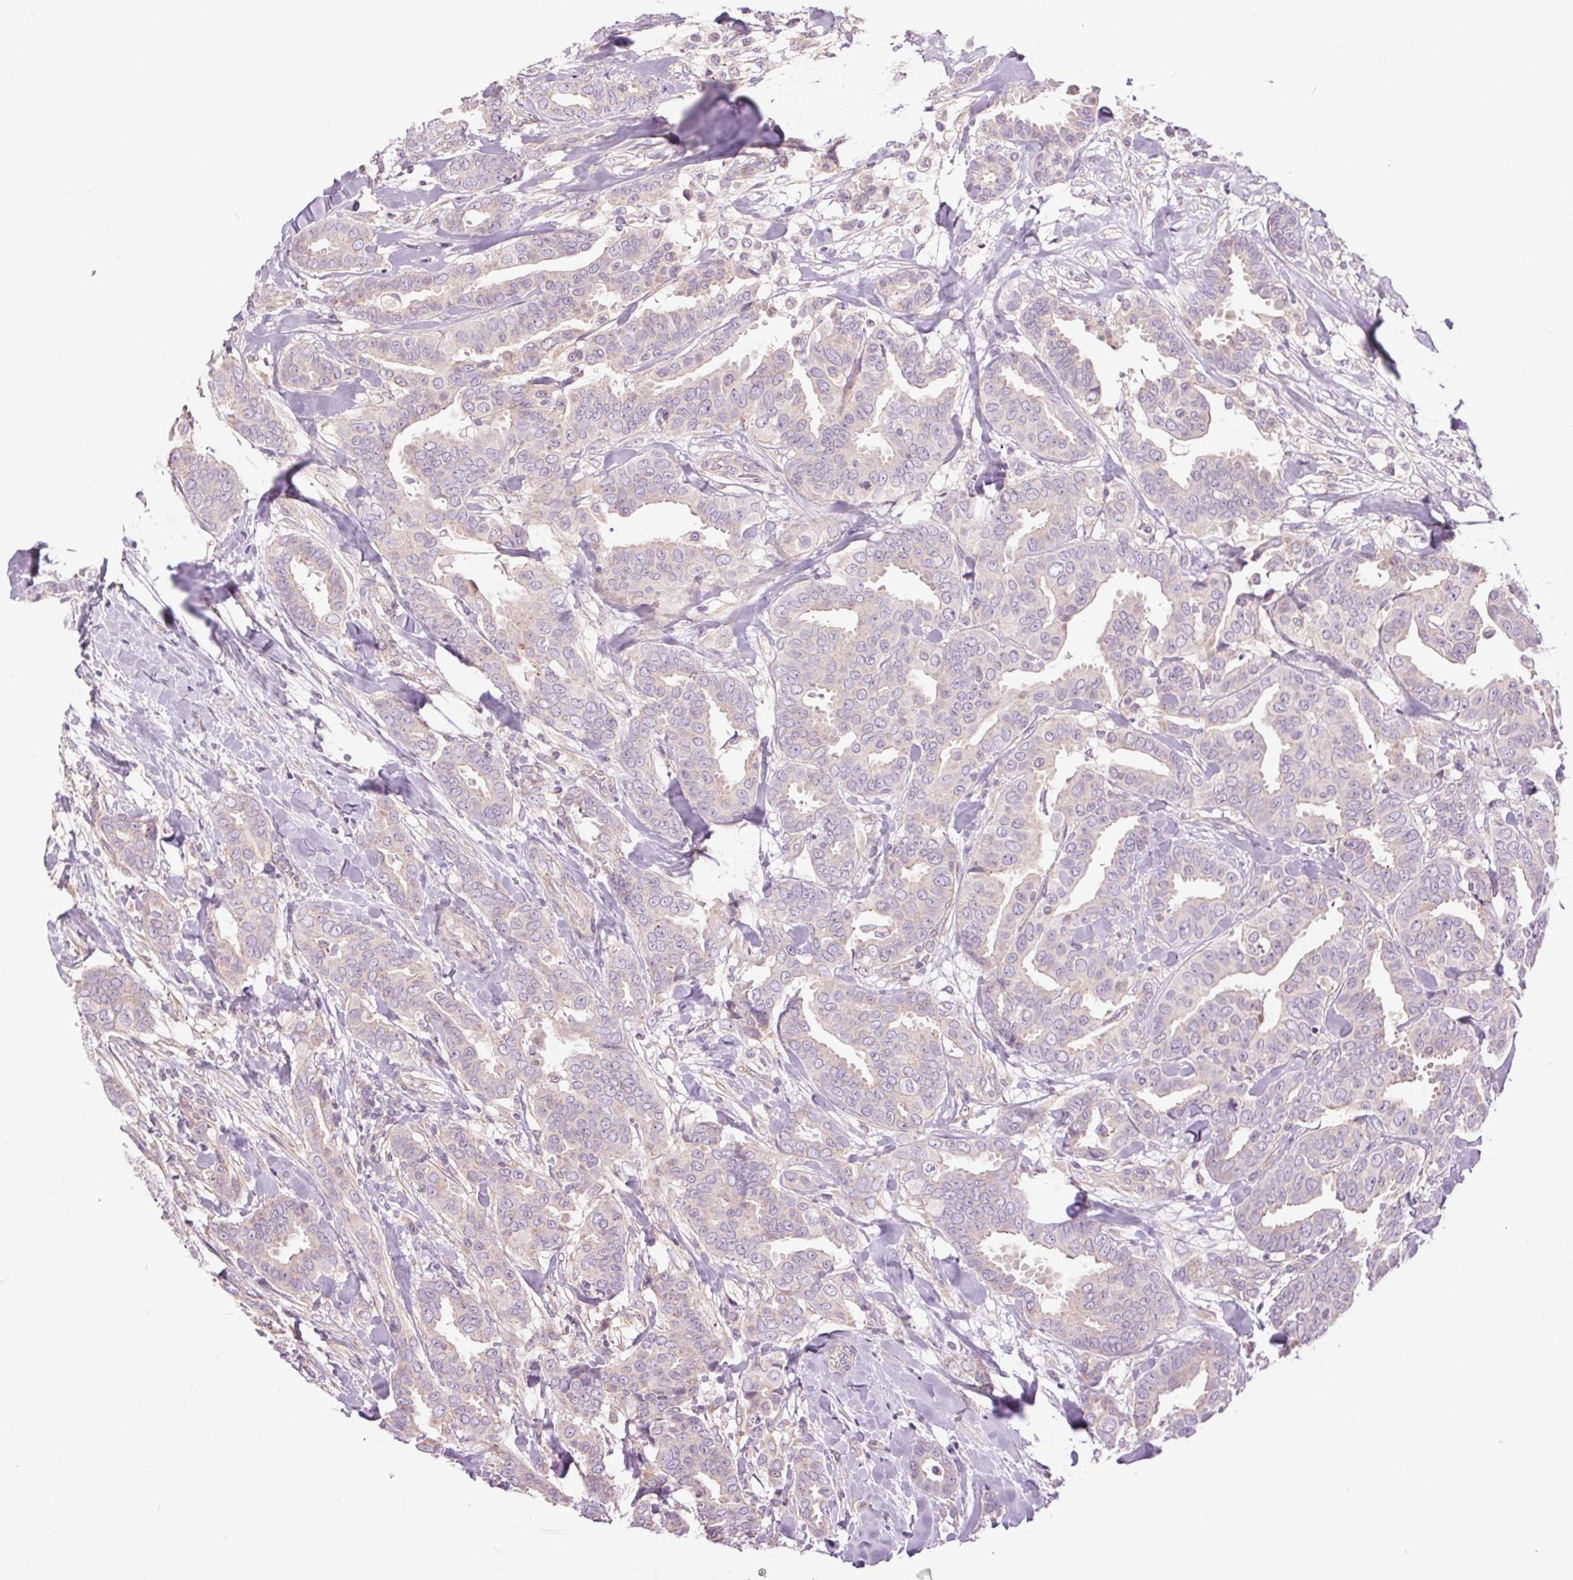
{"staining": {"intensity": "weak", "quantity": "<25%", "location": "cytoplasmic/membranous"}, "tissue": "breast cancer", "cell_type": "Tumor cells", "image_type": "cancer", "snomed": [{"axis": "morphology", "description": "Duct carcinoma"}, {"axis": "topography", "description": "Breast"}], "caption": "The immunohistochemistry (IHC) histopathology image has no significant staining in tumor cells of breast cancer (invasive ductal carcinoma) tissue.", "gene": "CTNNA3", "patient": {"sex": "female", "age": 45}}